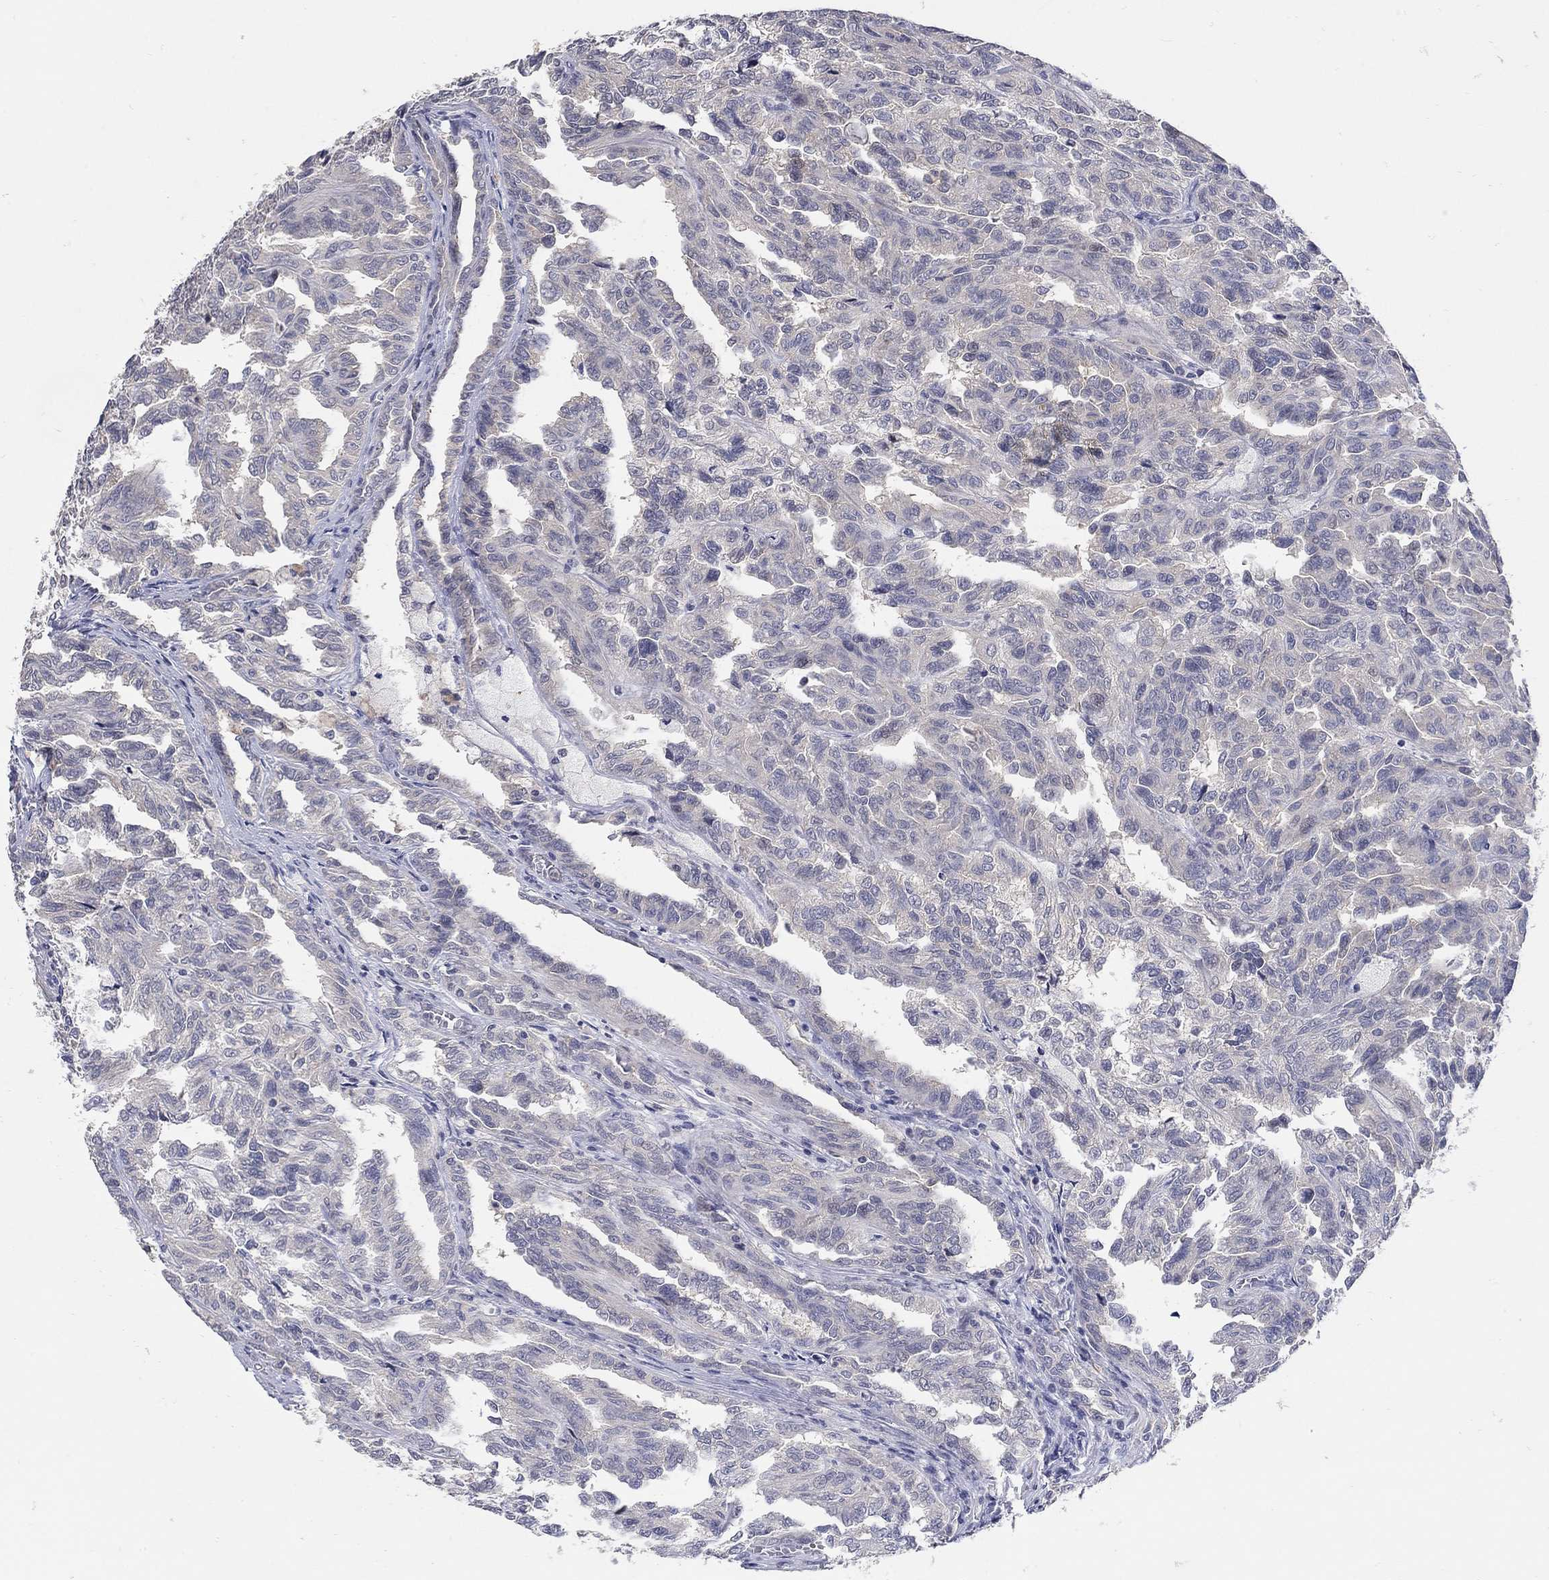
{"staining": {"intensity": "negative", "quantity": "none", "location": "none"}, "tissue": "renal cancer", "cell_type": "Tumor cells", "image_type": "cancer", "snomed": [{"axis": "morphology", "description": "Adenocarcinoma, NOS"}, {"axis": "topography", "description": "Kidney"}], "caption": "IHC of renal cancer (adenocarcinoma) shows no positivity in tumor cells.", "gene": "CETN1", "patient": {"sex": "male", "age": 79}}